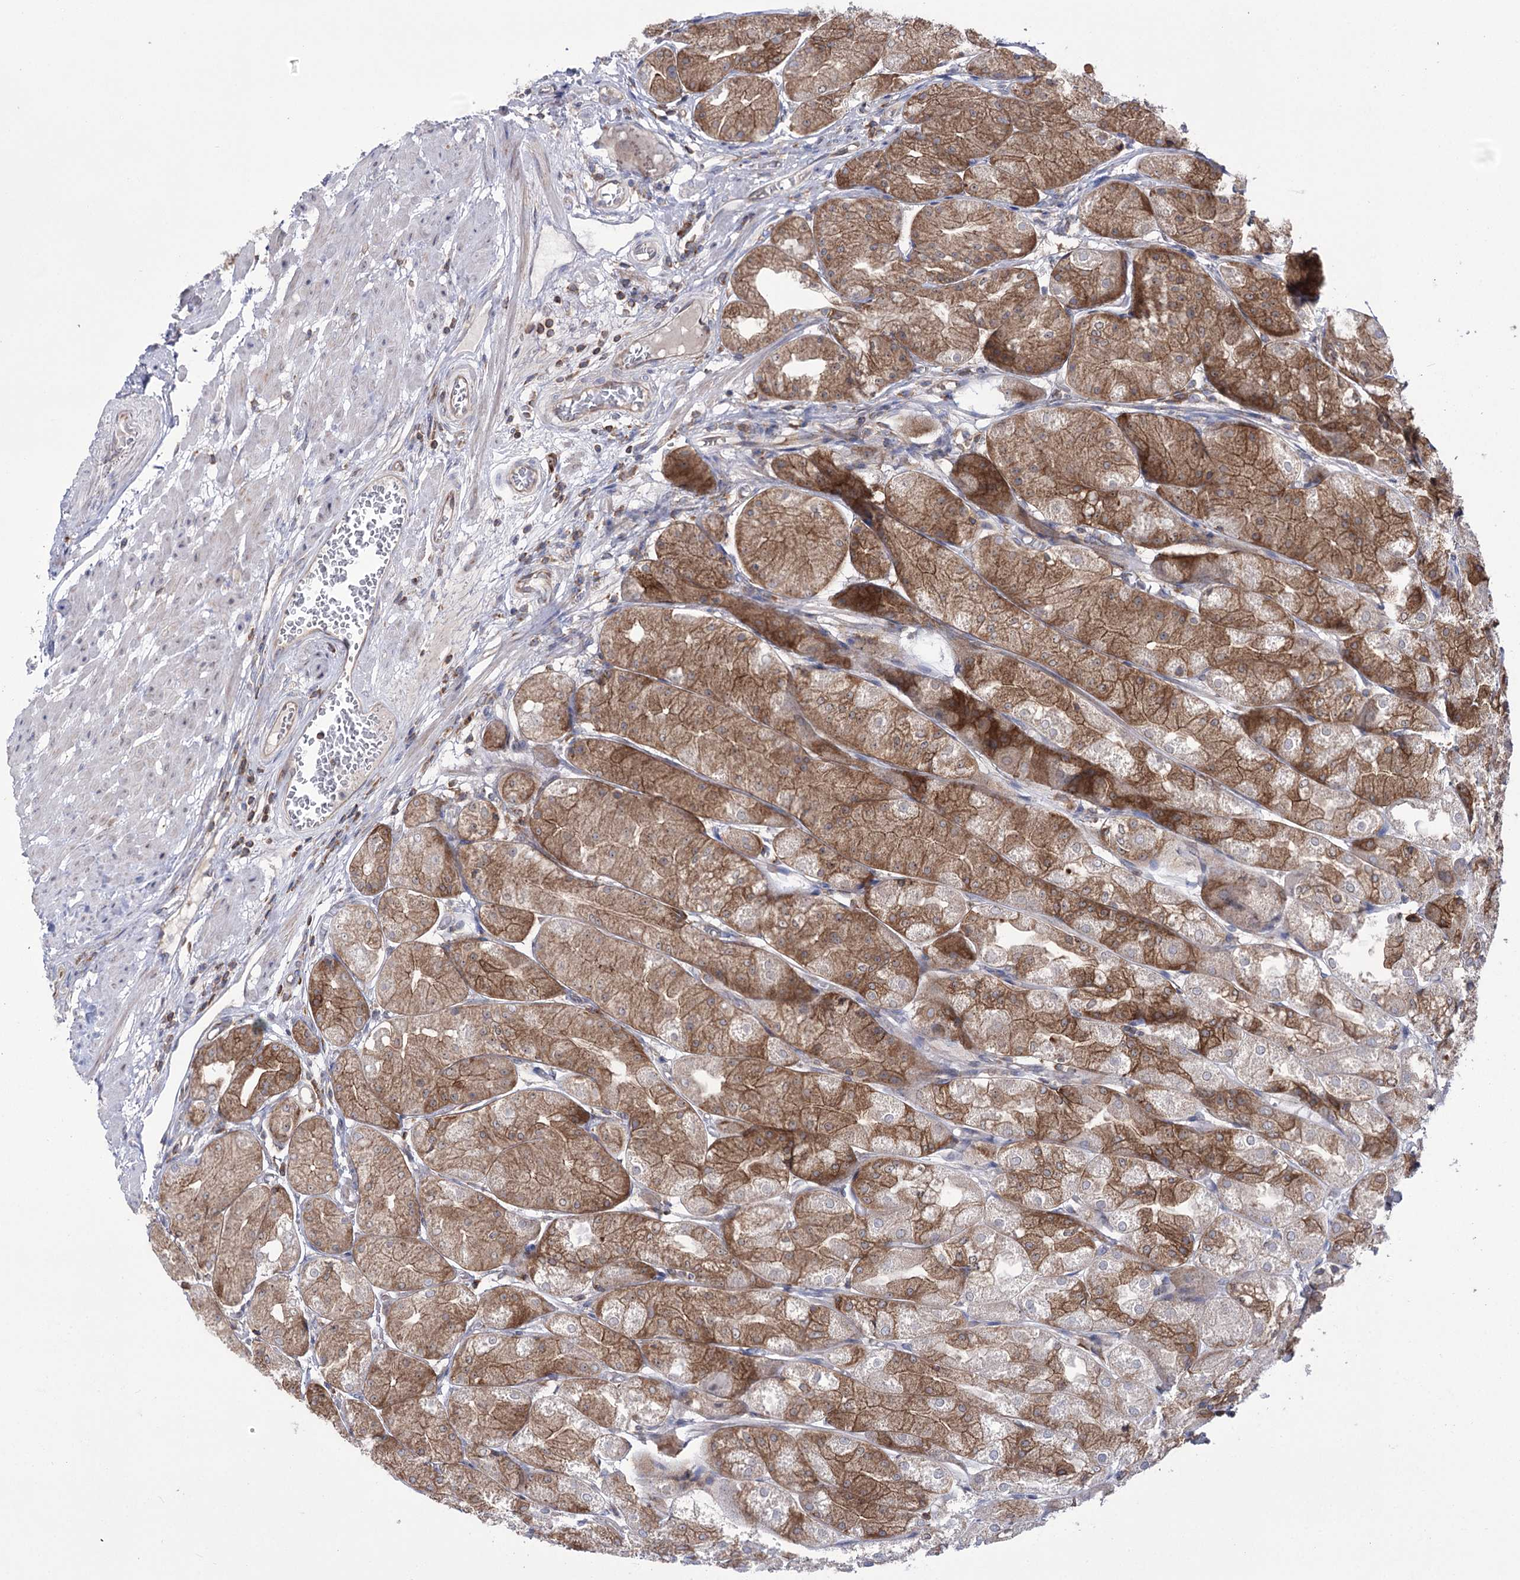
{"staining": {"intensity": "moderate", "quantity": ">75%", "location": "cytoplasmic/membranous"}, "tissue": "stomach", "cell_type": "Glandular cells", "image_type": "normal", "snomed": [{"axis": "morphology", "description": "Normal tissue, NOS"}, {"axis": "topography", "description": "Stomach, upper"}], "caption": "Moderate cytoplasmic/membranous protein positivity is appreciated in approximately >75% of glandular cells in stomach.", "gene": "ZNF622", "patient": {"sex": "male", "age": 72}}